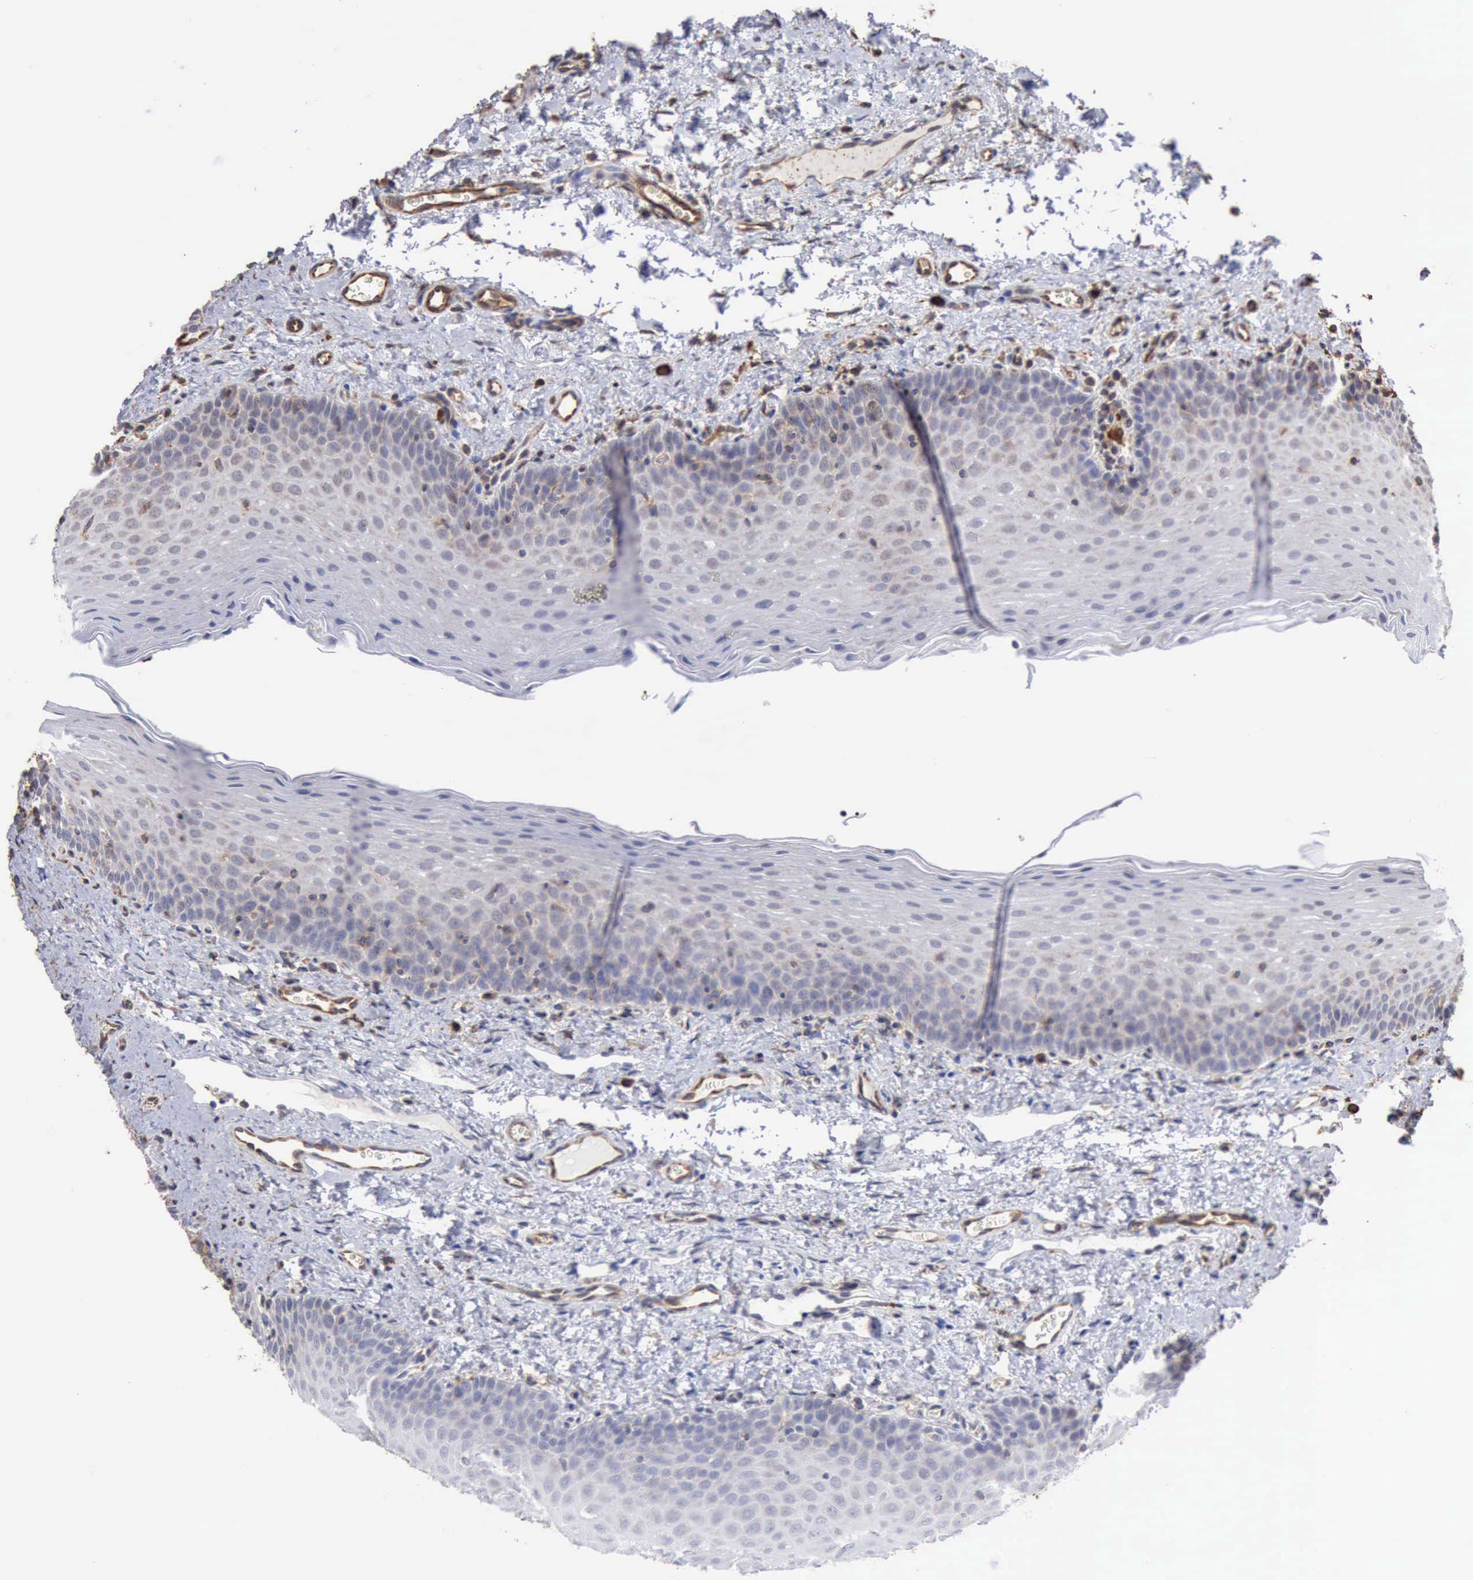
{"staining": {"intensity": "negative", "quantity": "none", "location": "none"}, "tissue": "oral mucosa", "cell_type": "Squamous epithelial cells", "image_type": "normal", "snomed": [{"axis": "morphology", "description": "Normal tissue, NOS"}, {"axis": "topography", "description": "Oral tissue"}], "caption": "Benign oral mucosa was stained to show a protein in brown. There is no significant positivity in squamous epithelial cells. (Brightfield microscopy of DAB immunohistochemistry (IHC) at high magnification).", "gene": "GPR101", "patient": {"sex": "male", "age": 20}}